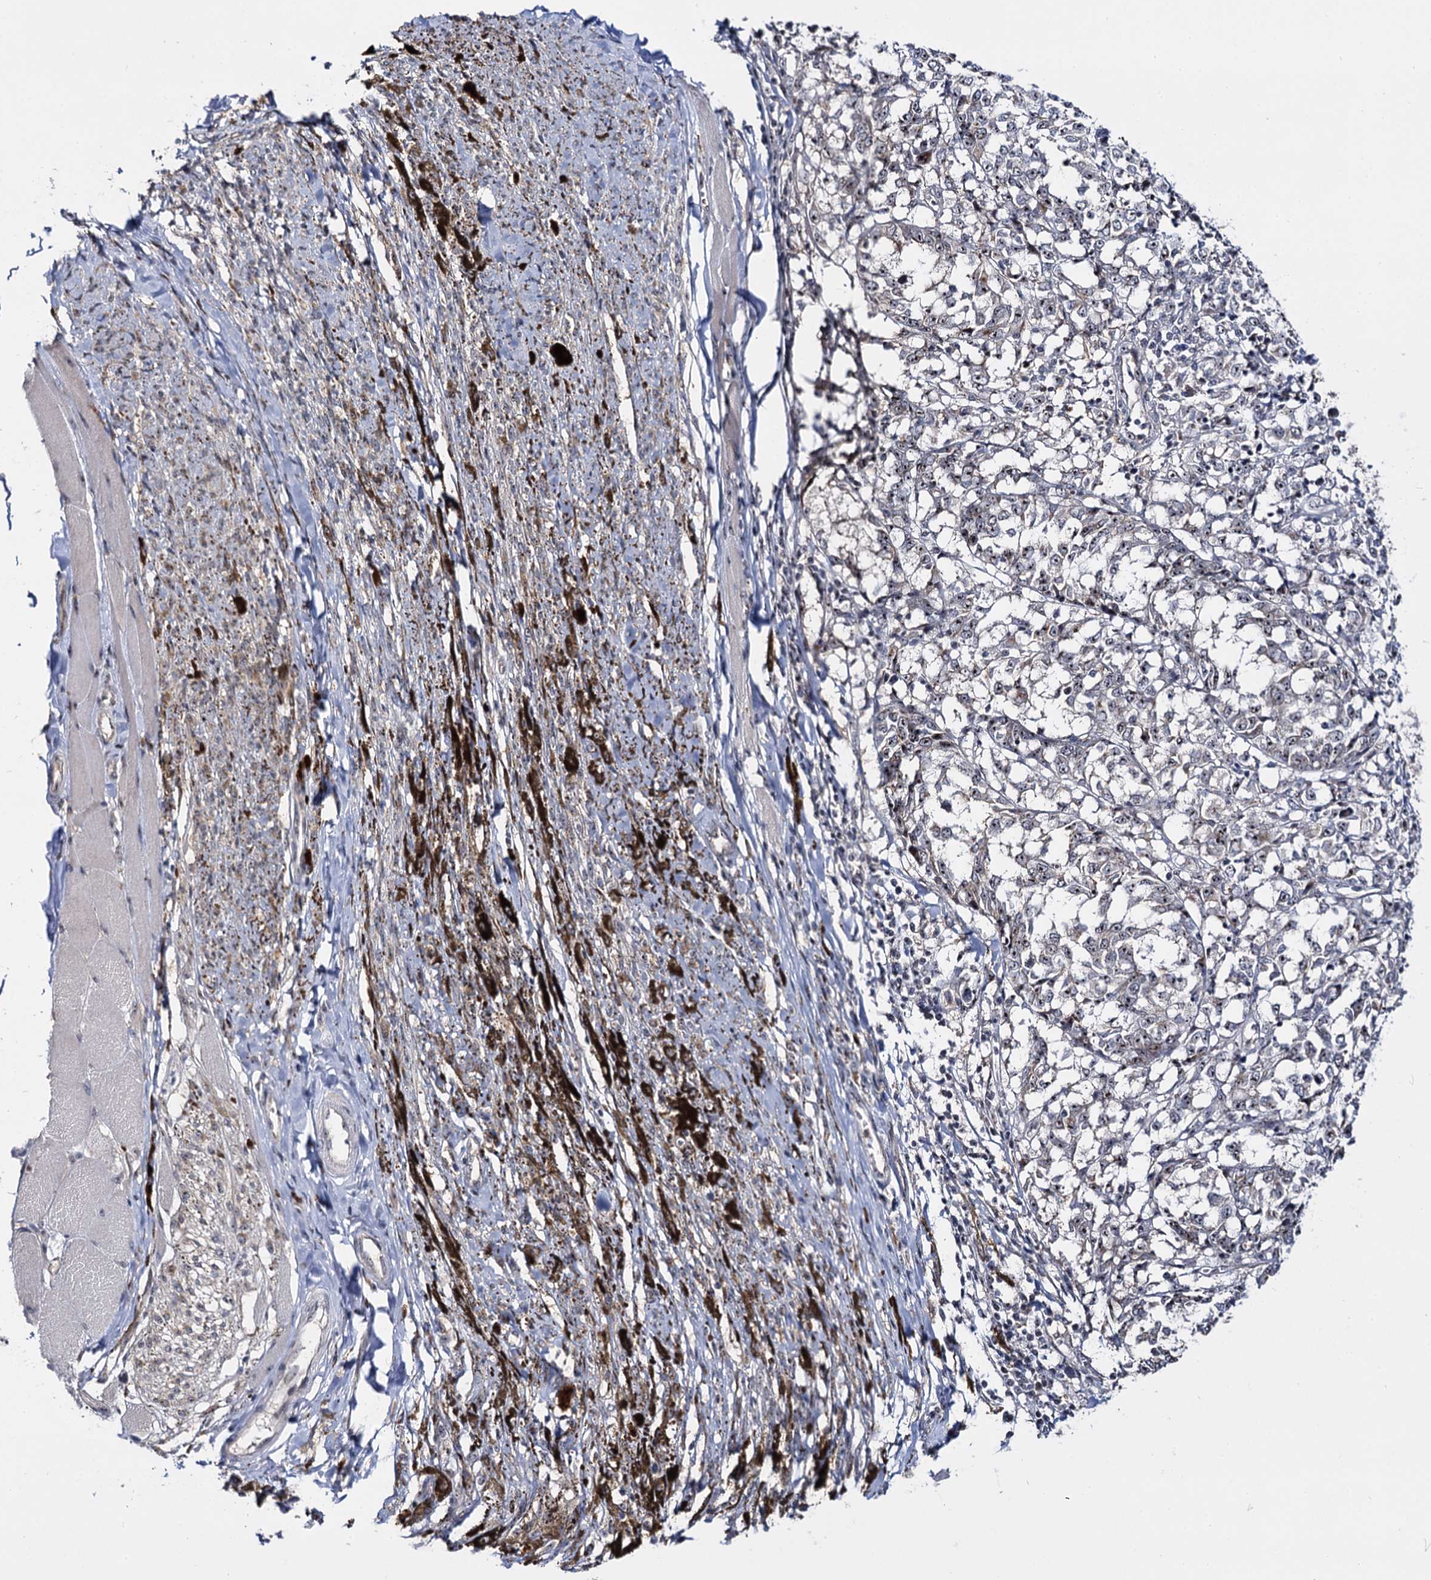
{"staining": {"intensity": "weak", "quantity": "<25%", "location": "nuclear"}, "tissue": "melanoma", "cell_type": "Tumor cells", "image_type": "cancer", "snomed": [{"axis": "morphology", "description": "Malignant melanoma, NOS"}, {"axis": "topography", "description": "Skin"}], "caption": "Tumor cells are negative for brown protein staining in melanoma.", "gene": "SUPT20H", "patient": {"sex": "female", "age": 72}}